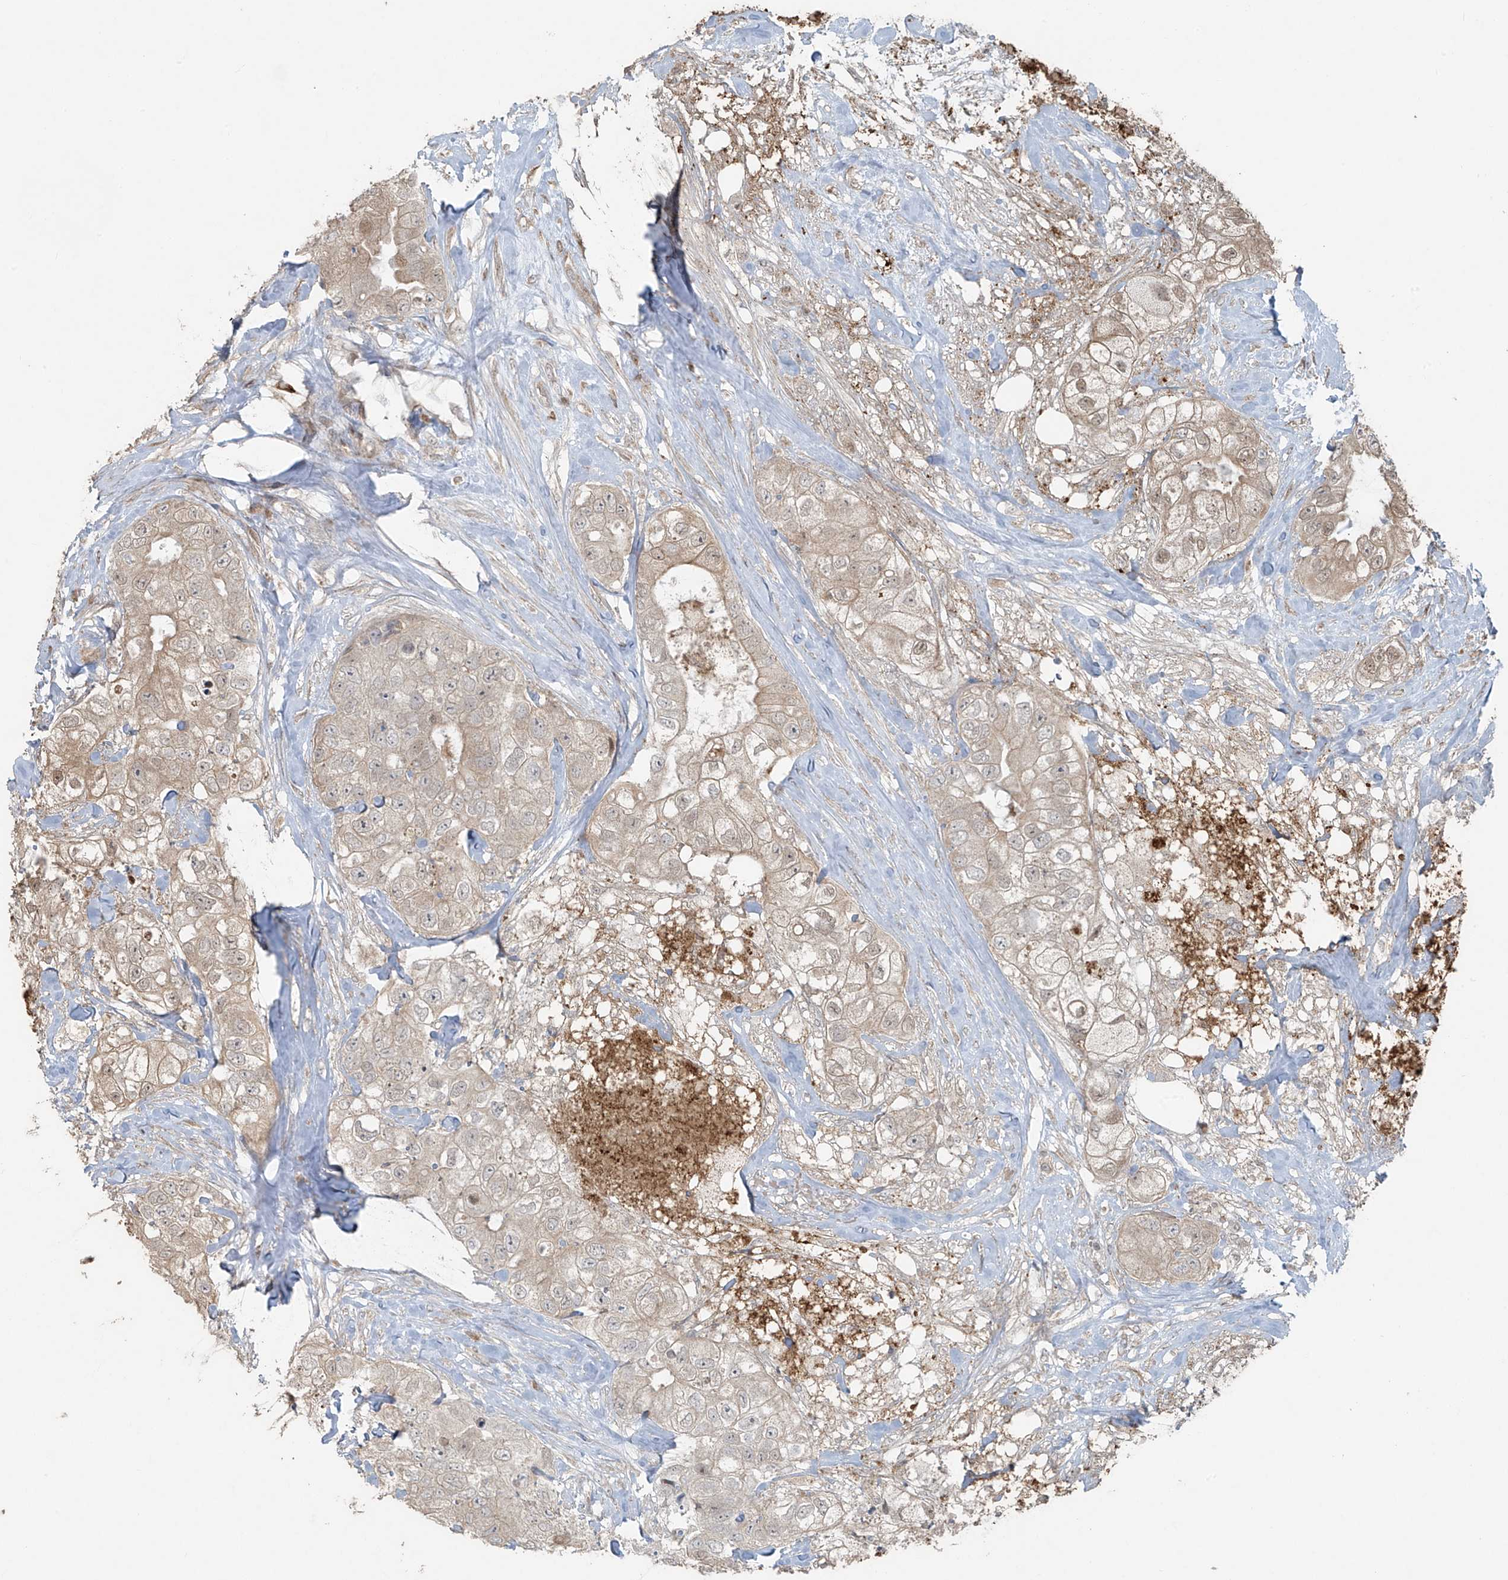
{"staining": {"intensity": "weak", "quantity": "<25%", "location": "nuclear"}, "tissue": "breast cancer", "cell_type": "Tumor cells", "image_type": "cancer", "snomed": [{"axis": "morphology", "description": "Duct carcinoma"}, {"axis": "topography", "description": "Breast"}], "caption": "This is a image of immunohistochemistry (IHC) staining of intraductal carcinoma (breast), which shows no staining in tumor cells.", "gene": "TTC22", "patient": {"sex": "female", "age": 62}}